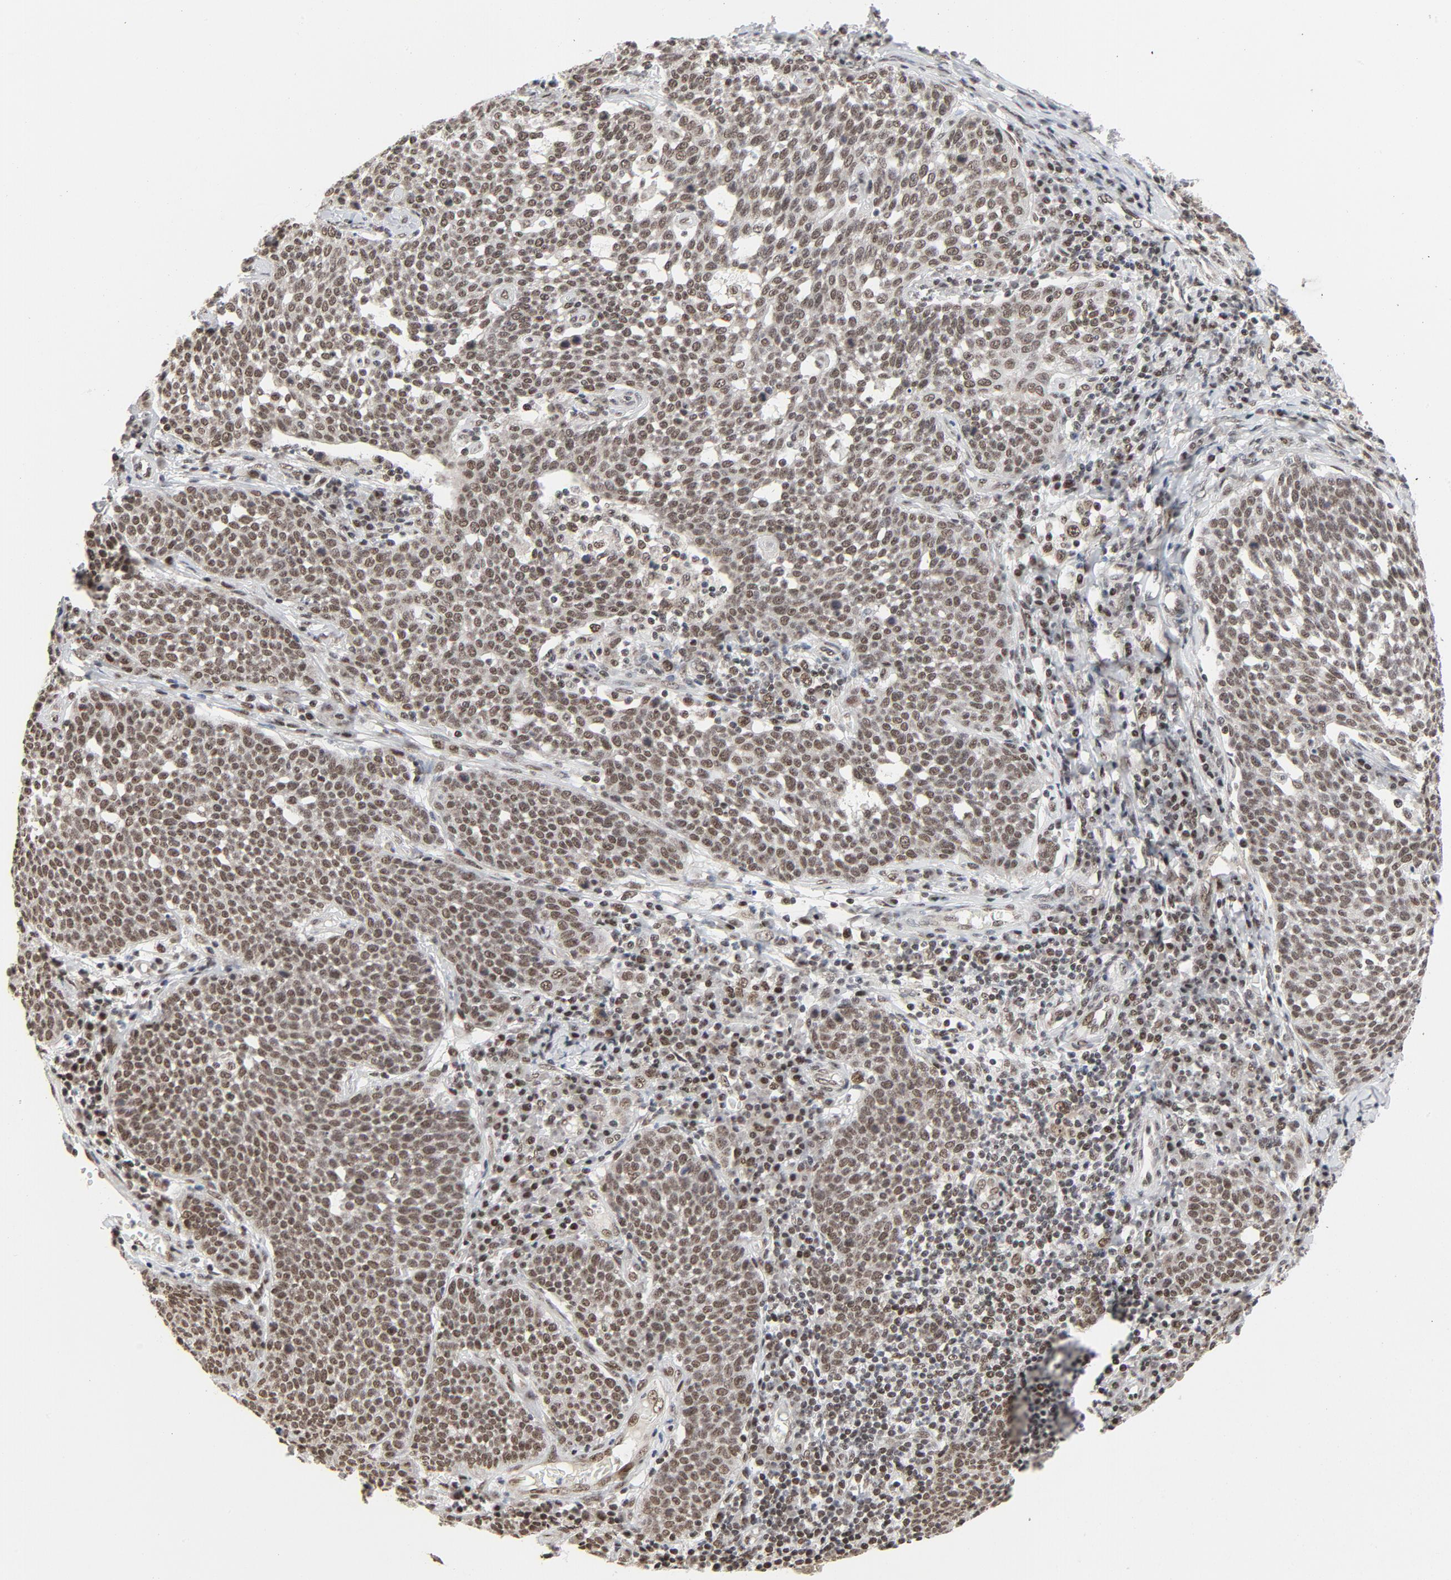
{"staining": {"intensity": "moderate", "quantity": ">75%", "location": "nuclear"}, "tissue": "cervical cancer", "cell_type": "Tumor cells", "image_type": "cancer", "snomed": [{"axis": "morphology", "description": "Squamous cell carcinoma, NOS"}, {"axis": "topography", "description": "Cervix"}], "caption": "Protein analysis of cervical squamous cell carcinoma tissue displays moderate nuclear staining in approximately >75% of tumor cells.", "gene": "ERCC1", "patient": {"sex": "female", "age": 34}}